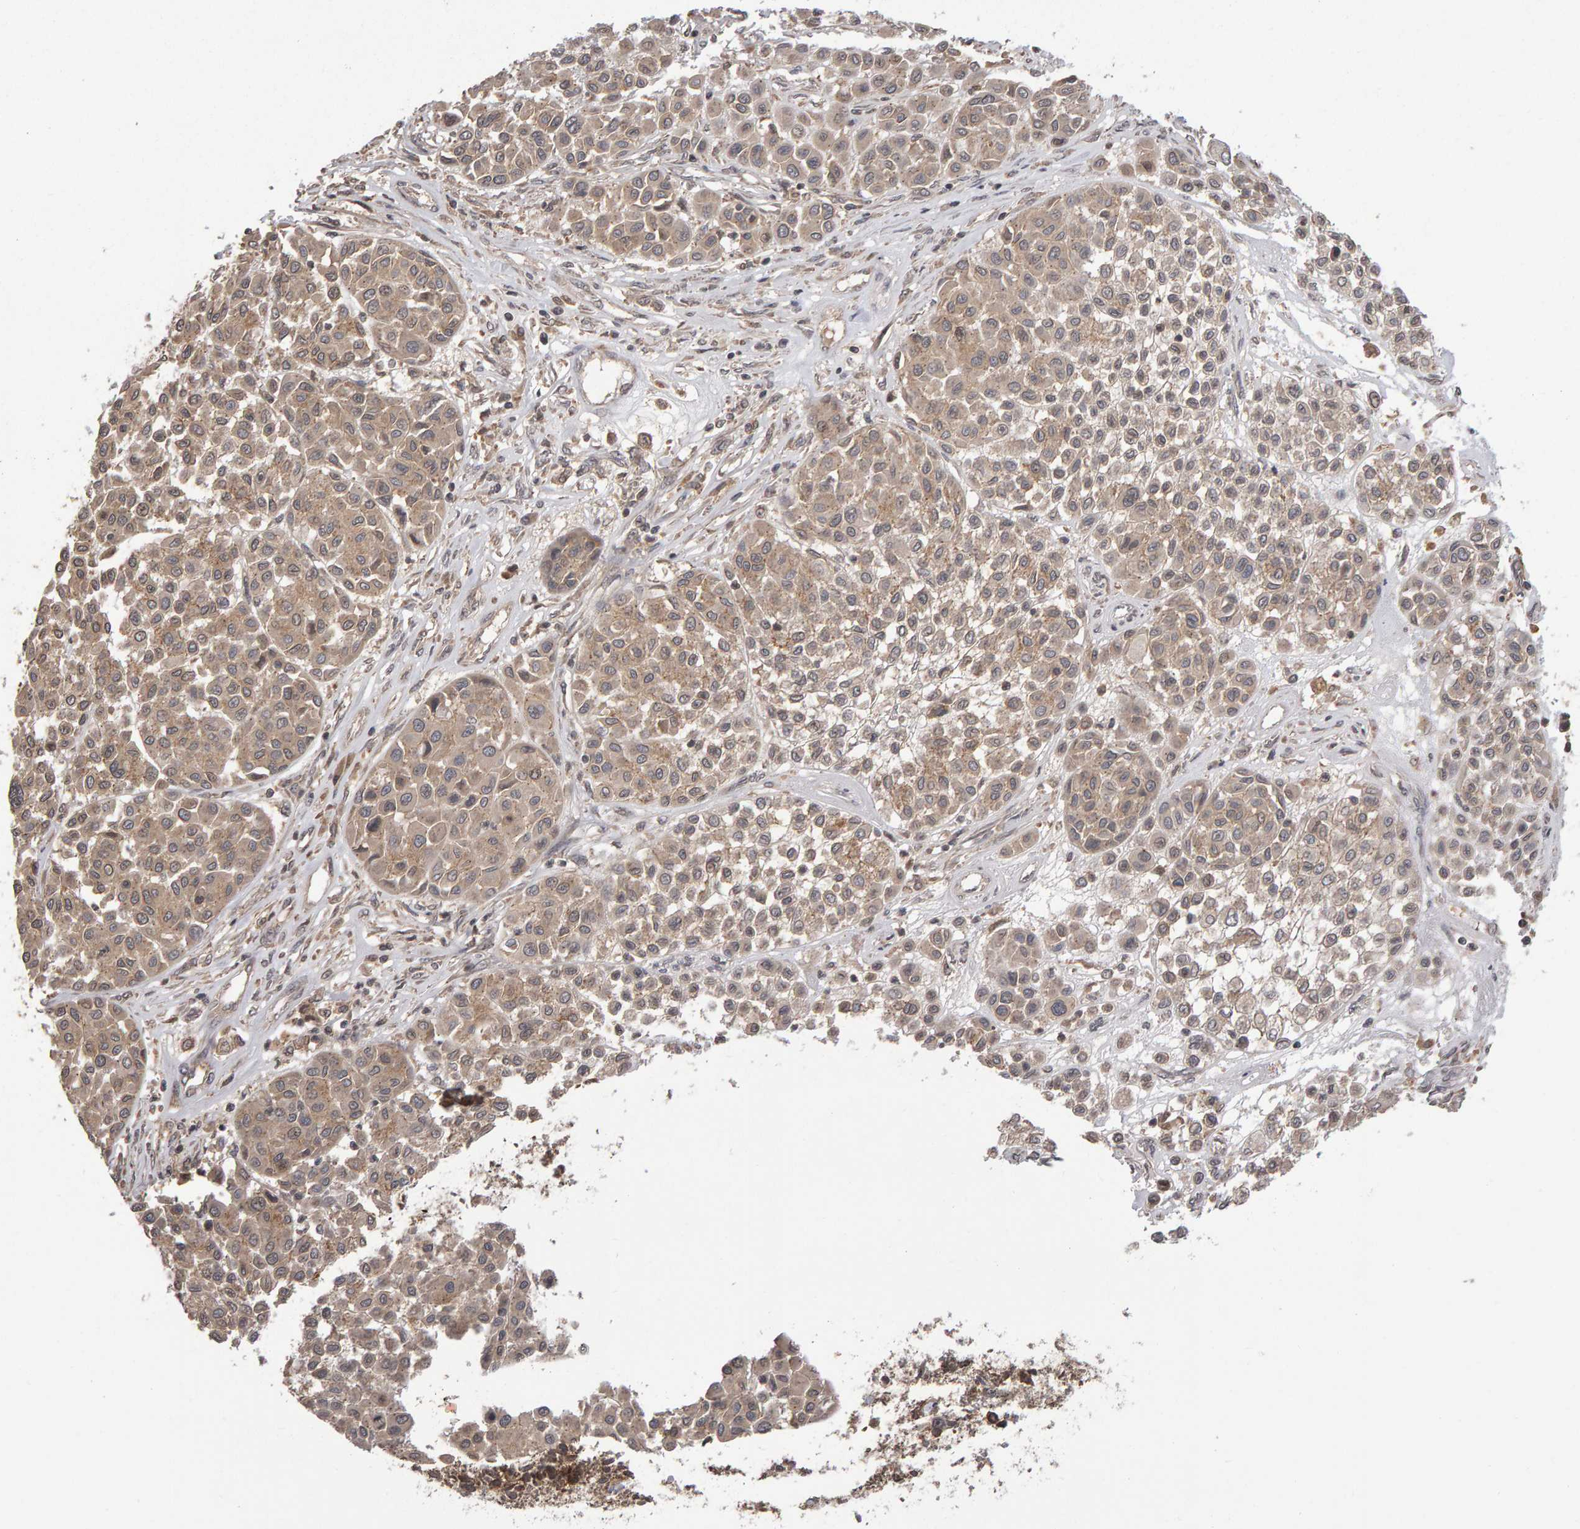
{"staining": {"intensity": "moderate", "quantity": ">75%", "location": "cytoplasmic/membranous"}, "tissue": "melanoma", "cell_type": "Tumor cells", "image_type": "cancer", "snomed": [{"axis": "morphology", "description": "Malignant melanoma, Metastatic site"}, {"axis": "topography", "description": "Soft tissue"}], "caption": "DAB (3,3'-diaminobenzidine) immunohistochemical staining of malignant melanoma (metastatic site) shows moderate cytoplasmic/membranous protein expression in about >75% of tumor cells.", "gene": "SCRIB", "patient": {"sex": "male", "age": 41}}